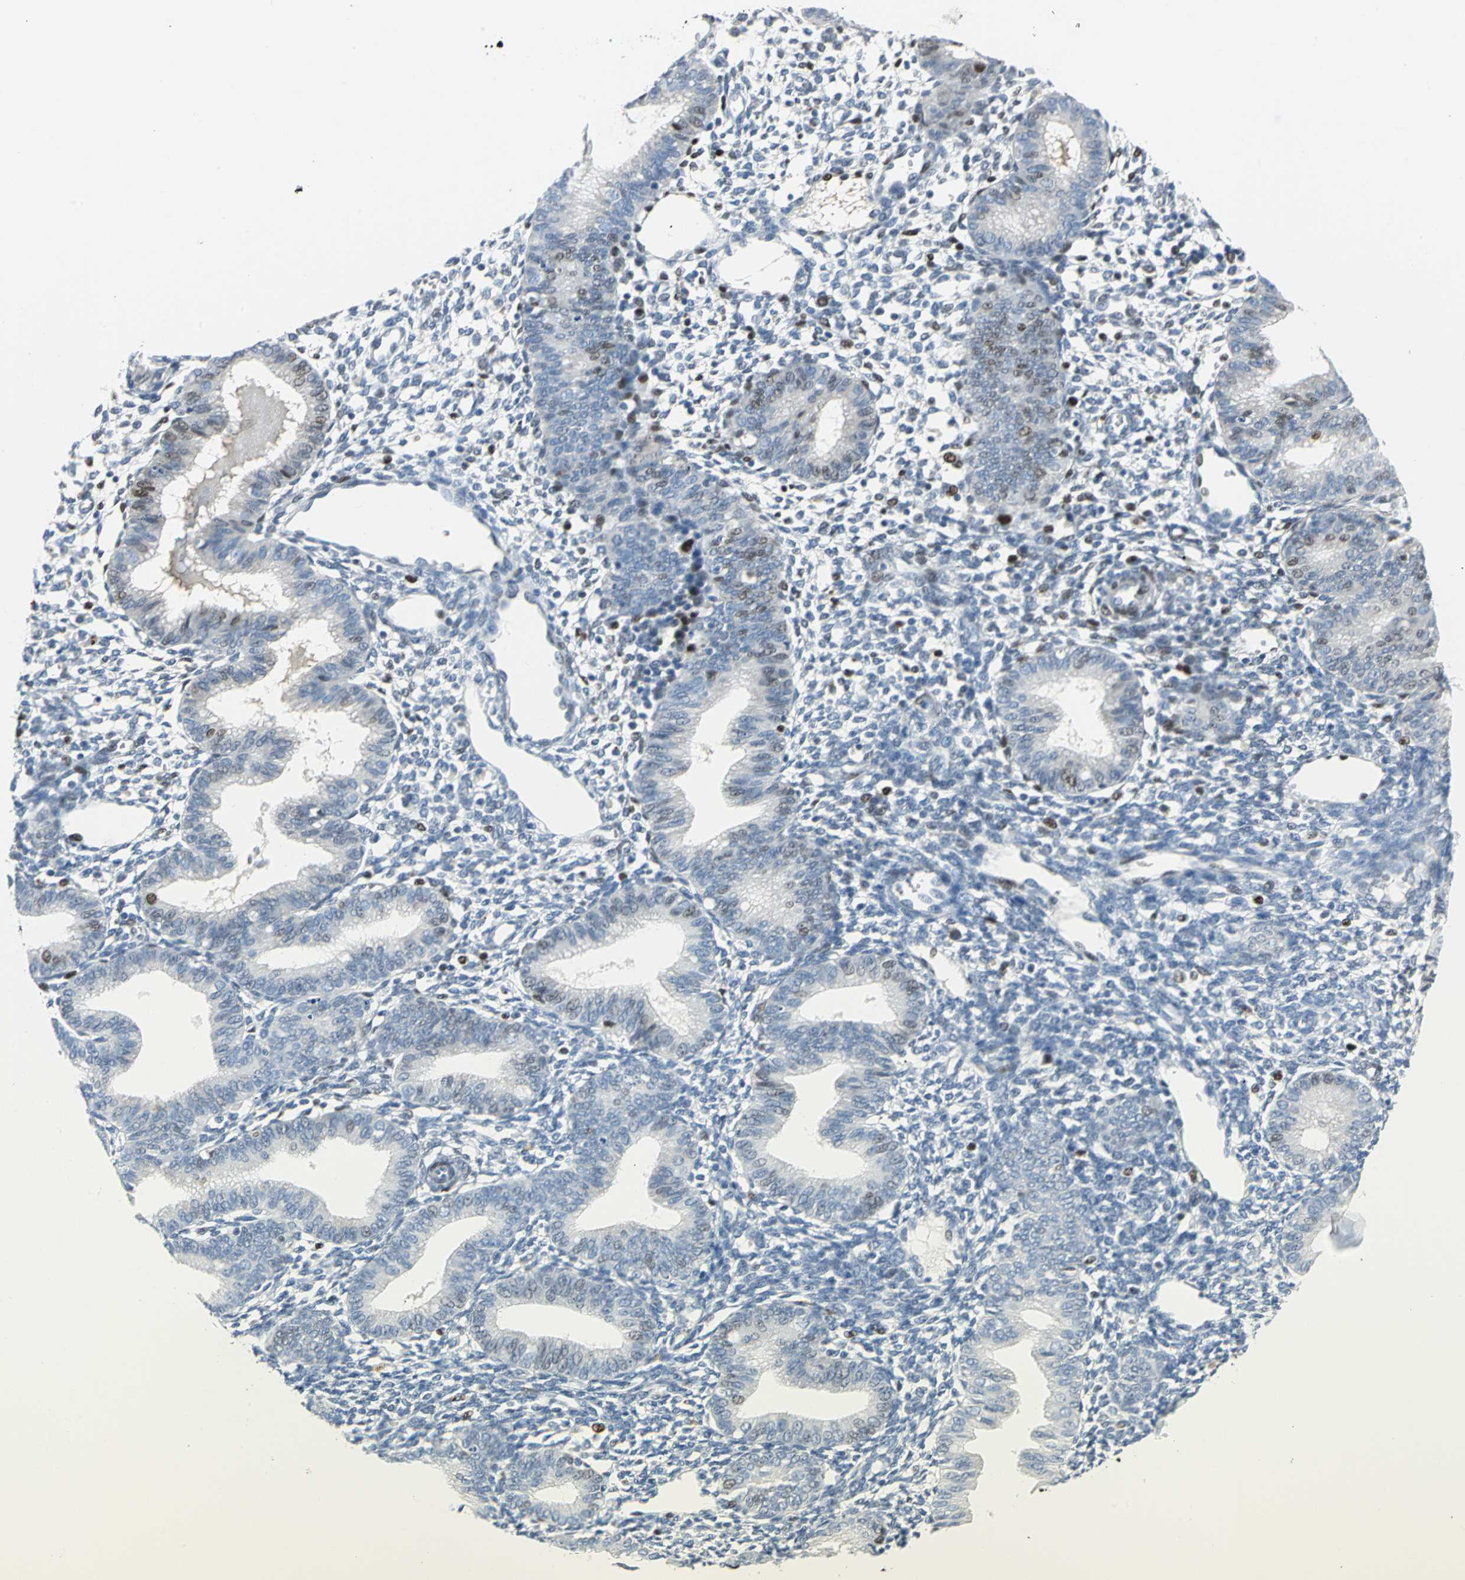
{"staining": {"intensity": "strong", "quantity": "<25%", "location": "nuclear"}, "tissue": "endometrium", "cell_type": "Cells in endometrial stroma", "image_type": "normal", "snomed": [{"axis": "morphology", "description": "Normal tissue, NOS"}, {"axis": "topography", "description": "Endometrium"}], "caption": "This micrograph displays immunohistochemistry staining of unremarkable endometrium, with medium strong nuclear positivity in approximately <25% of cells in endometrial stroma.", "gene": "MCM4", "patient": {"sex": "female", "age": 61}}